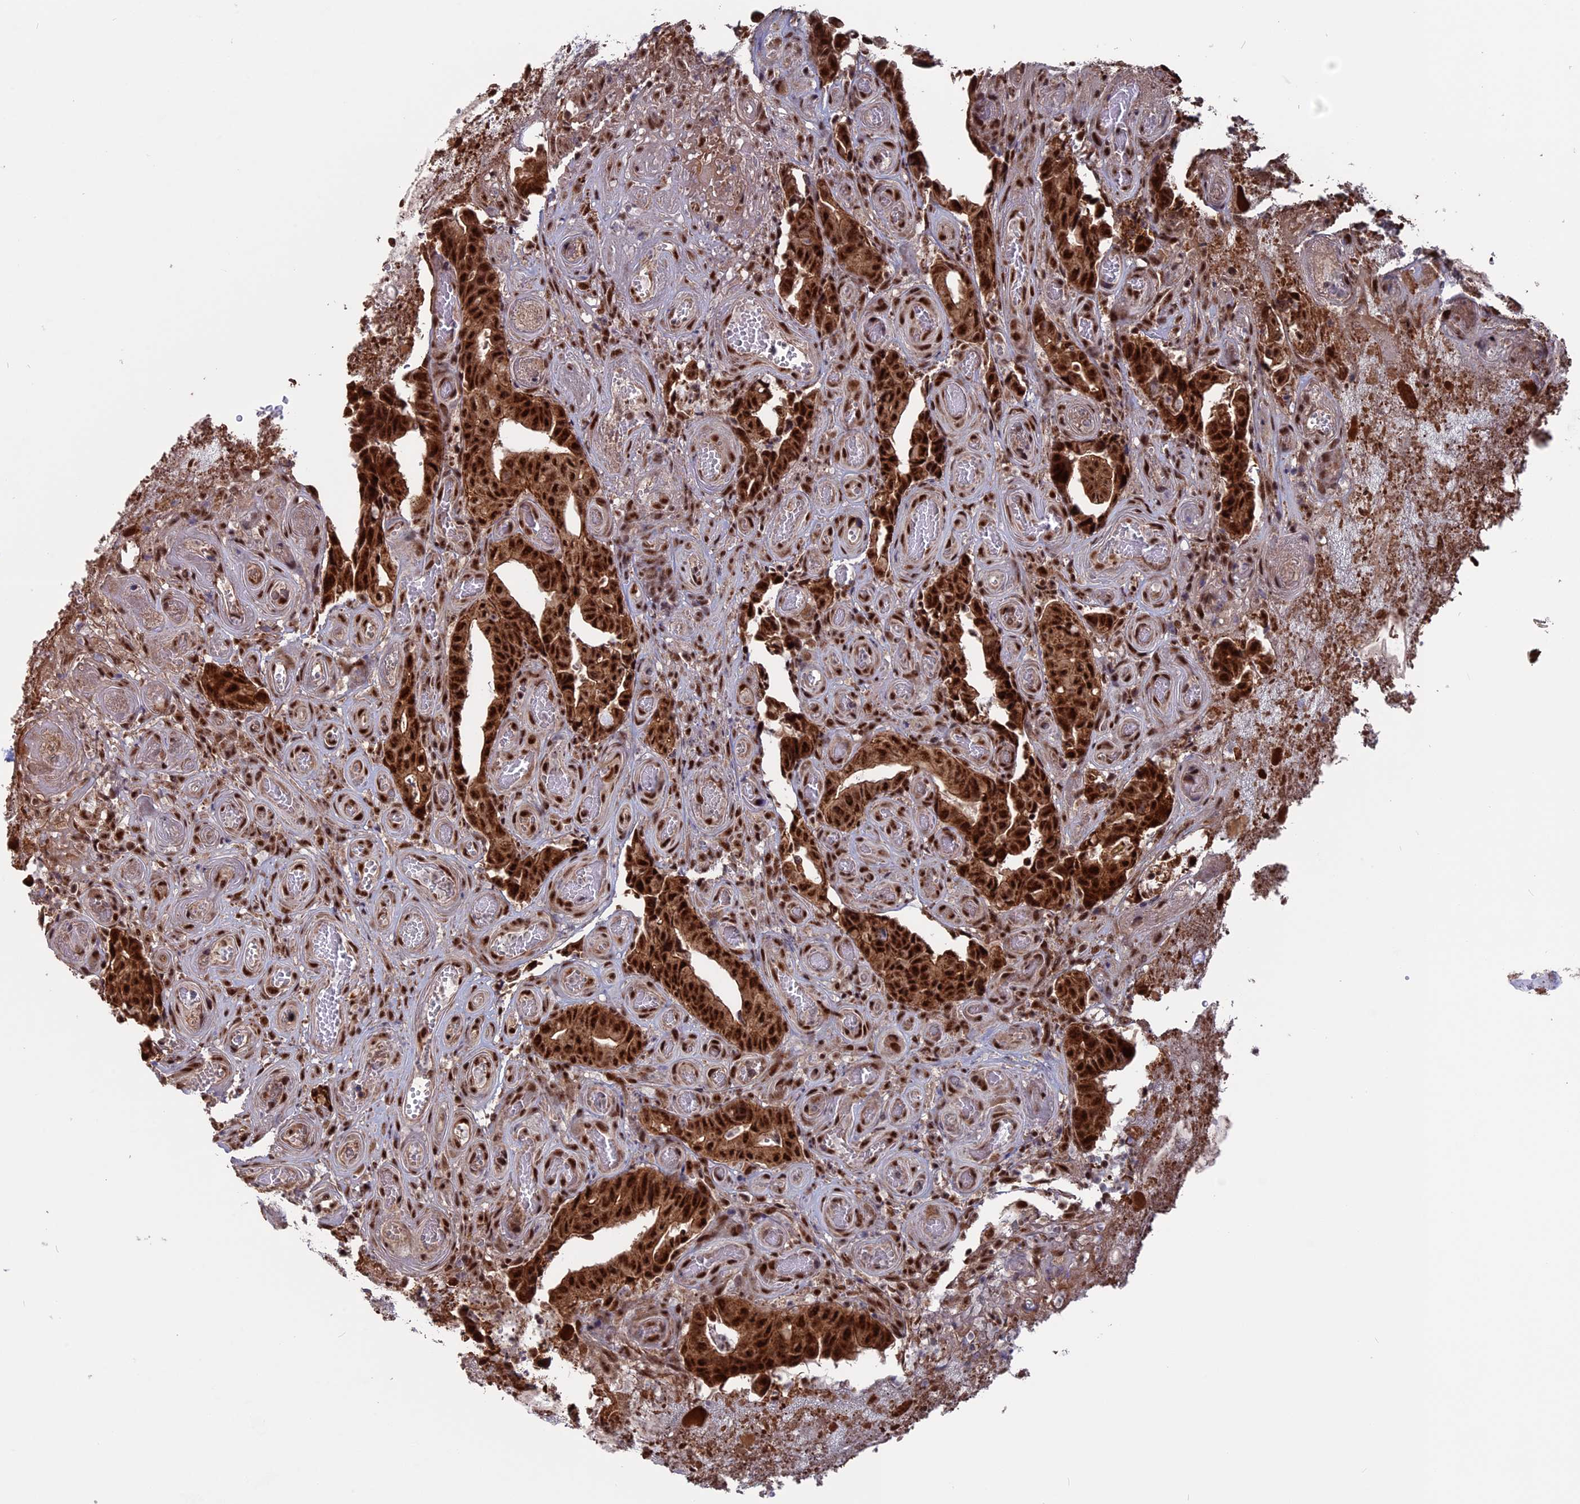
{"staining": {"intensity": "strong", "quantity": ">75%", "location": "nuclear"}, "tissue": "colorectal cancer", "cell_type": "Tumor cells", "image_type": "cancer", "snomed": [{"axis": "morphology", "description": "Adenocarcinoma, NOS"}, {"axis": "topography", "description": "Colon"}], "caption": "Strong nuclear expression for a protein is identified in about >75% of tumor cells of colorectal adenocarcinoma using immunohistochemistry (IHC).", "gene": "CACTIN", "patient": {"sex": "female", "age": 82}}